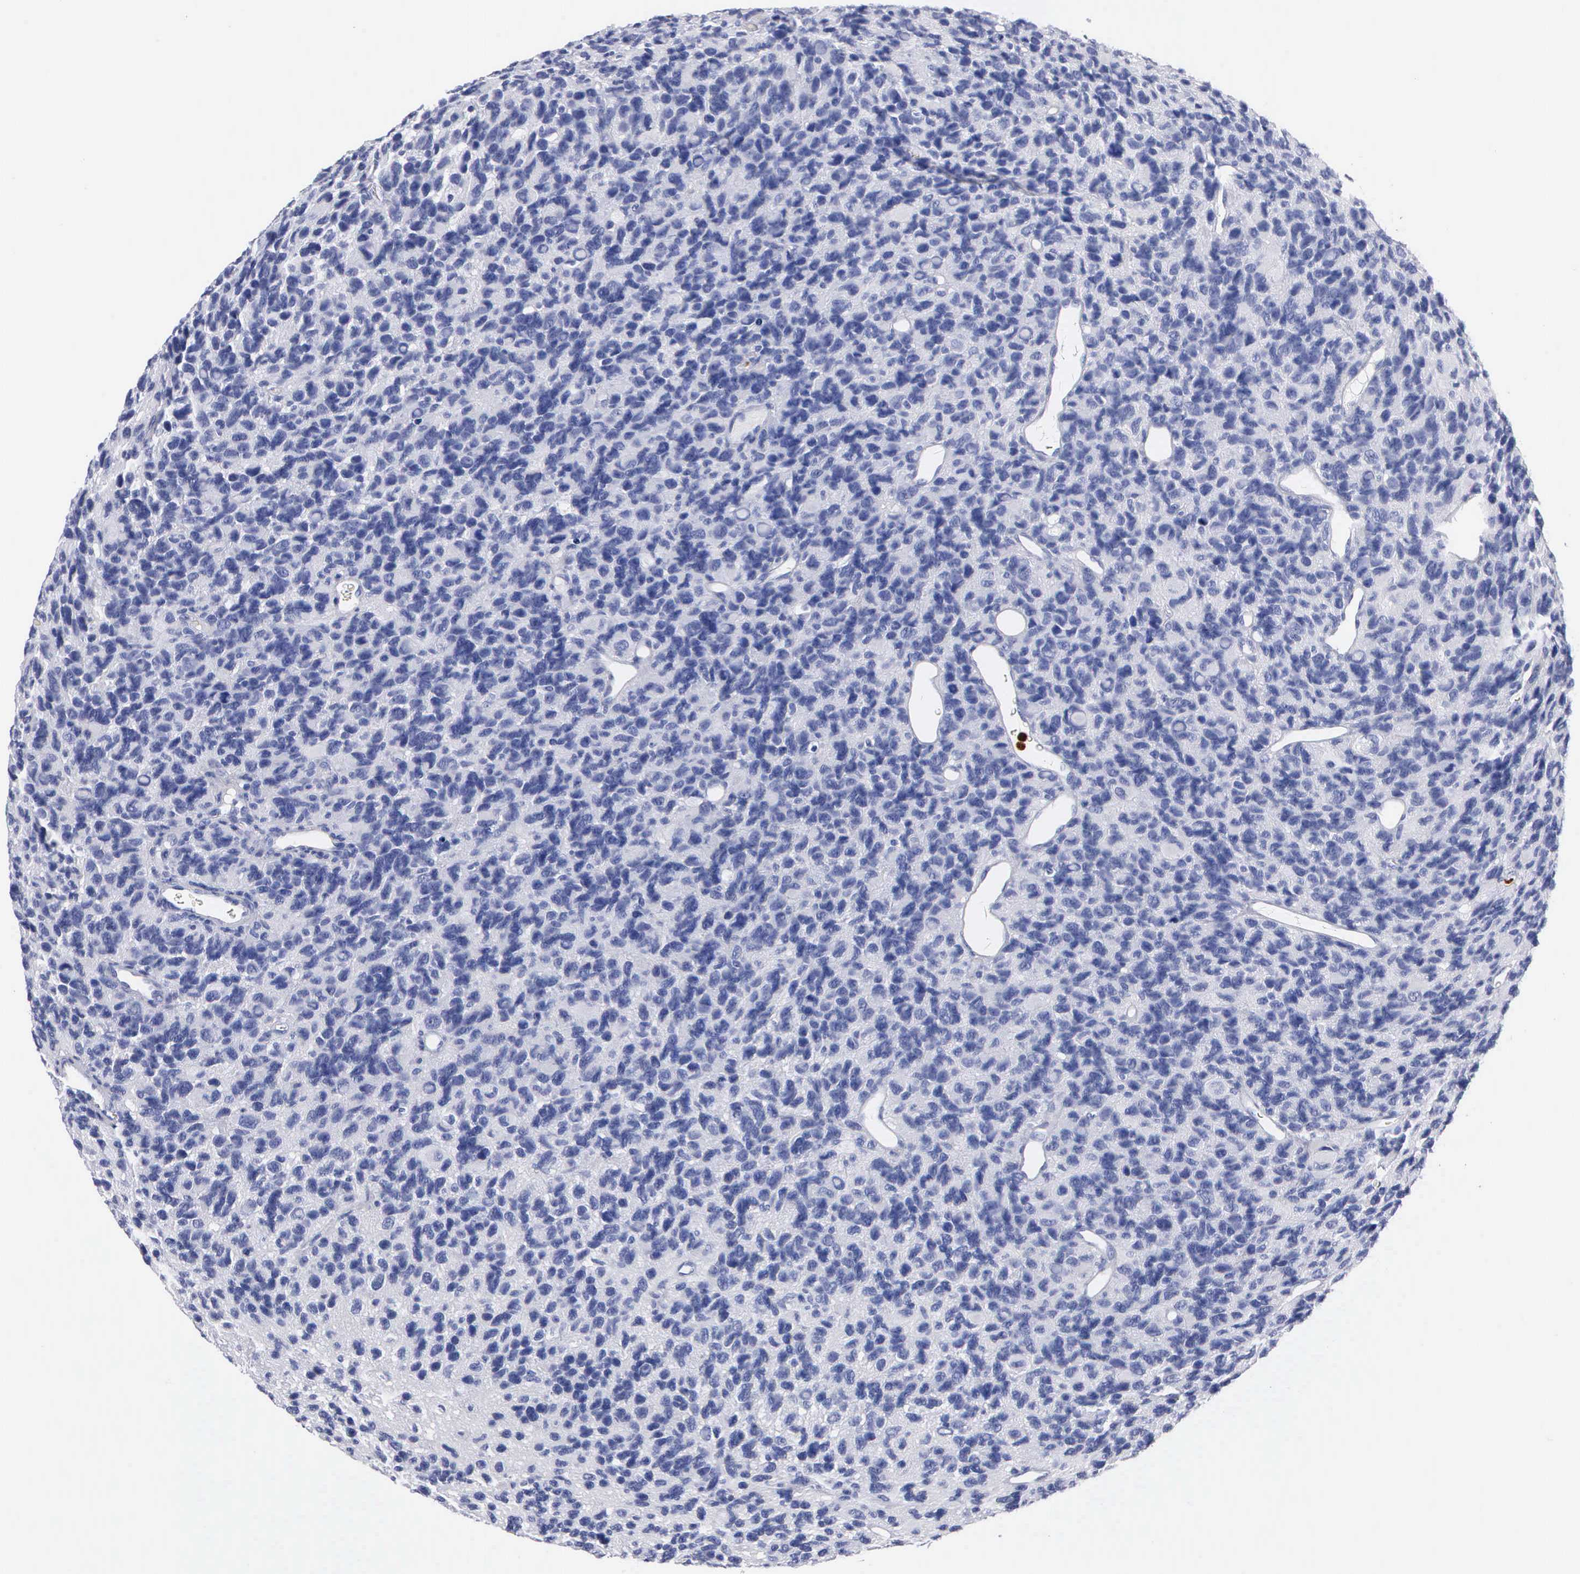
{"staining": {"intensity": "negative", "quantity": "none", "location": "none"}, "tissue": "glioma", "cell_type": "Tumor cells", "image_type": "cancer", "snomed": [{"axis": "morphology", "description": "Glioma, malignant, High grade"}, {"axis": "topography", "description": "Brain"}], "caption": "This is an immunohistochemistry (IHC) histopathology image of human malignant high-grade glioma. There is no staining in tumor cells.", "gene": "CTSG", "patient": {"sex": "male", "age": 77}}